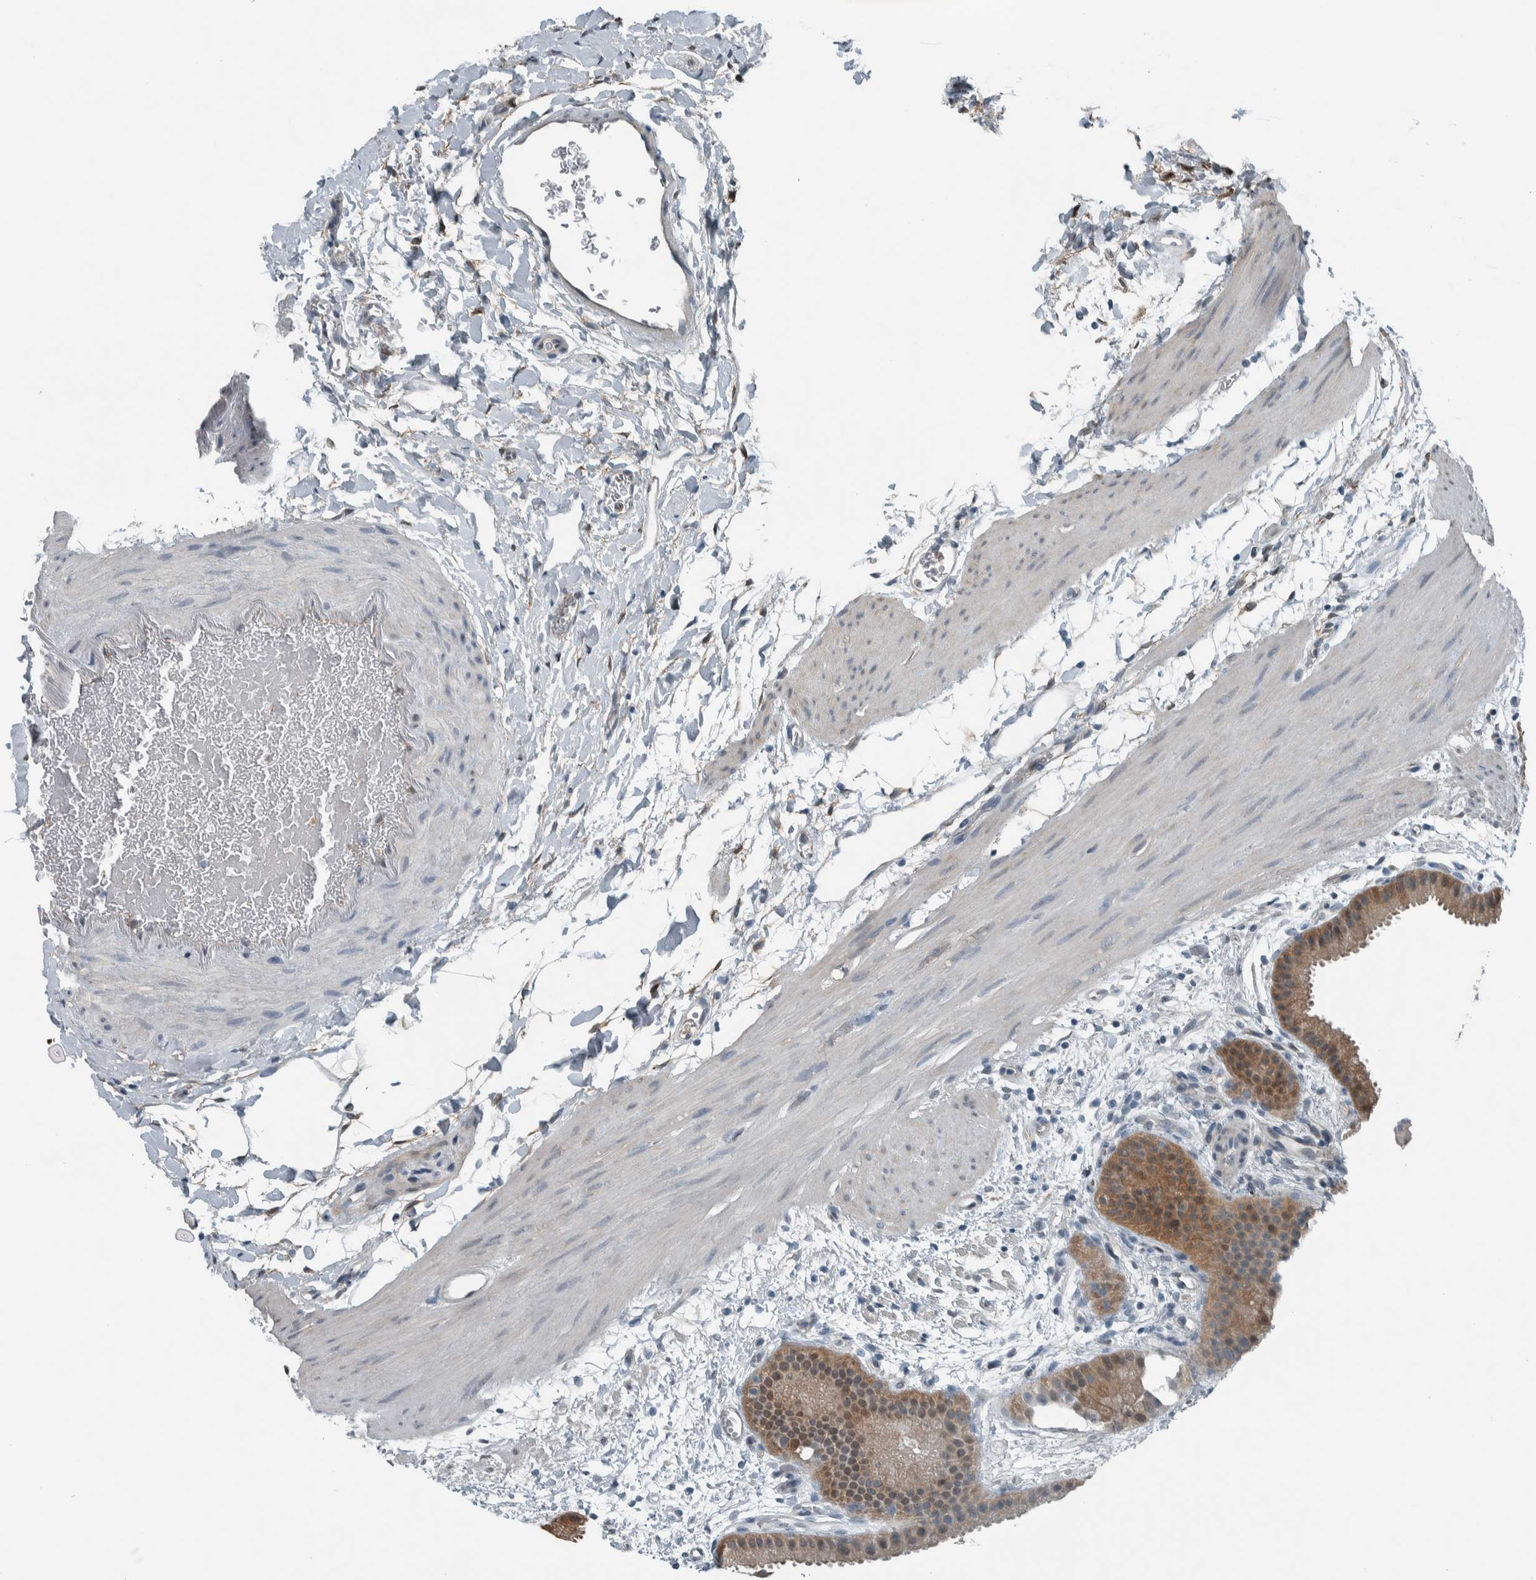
{"staining": {"intensity": "moderate", "quantity": ">75%", "location": "cytoplasmic/membranous"}, "tissue": "gallbladder", "cell_type": "Glandular cells", "image_type": "normal", "snomed": [{"axis": "morphology", "description": "Normal tissue, NOS"}, {"axis": "topography", "description": "Gallbladder"}], "caption": "This is a photomicrograph of immunohistochemistry staining of normal gallbladder, which shows moderate positivity in the cytoplasmic/membranous of glandular cells.", "gene": "ALAD", "patient": {"sex": "female", "age": 64}}